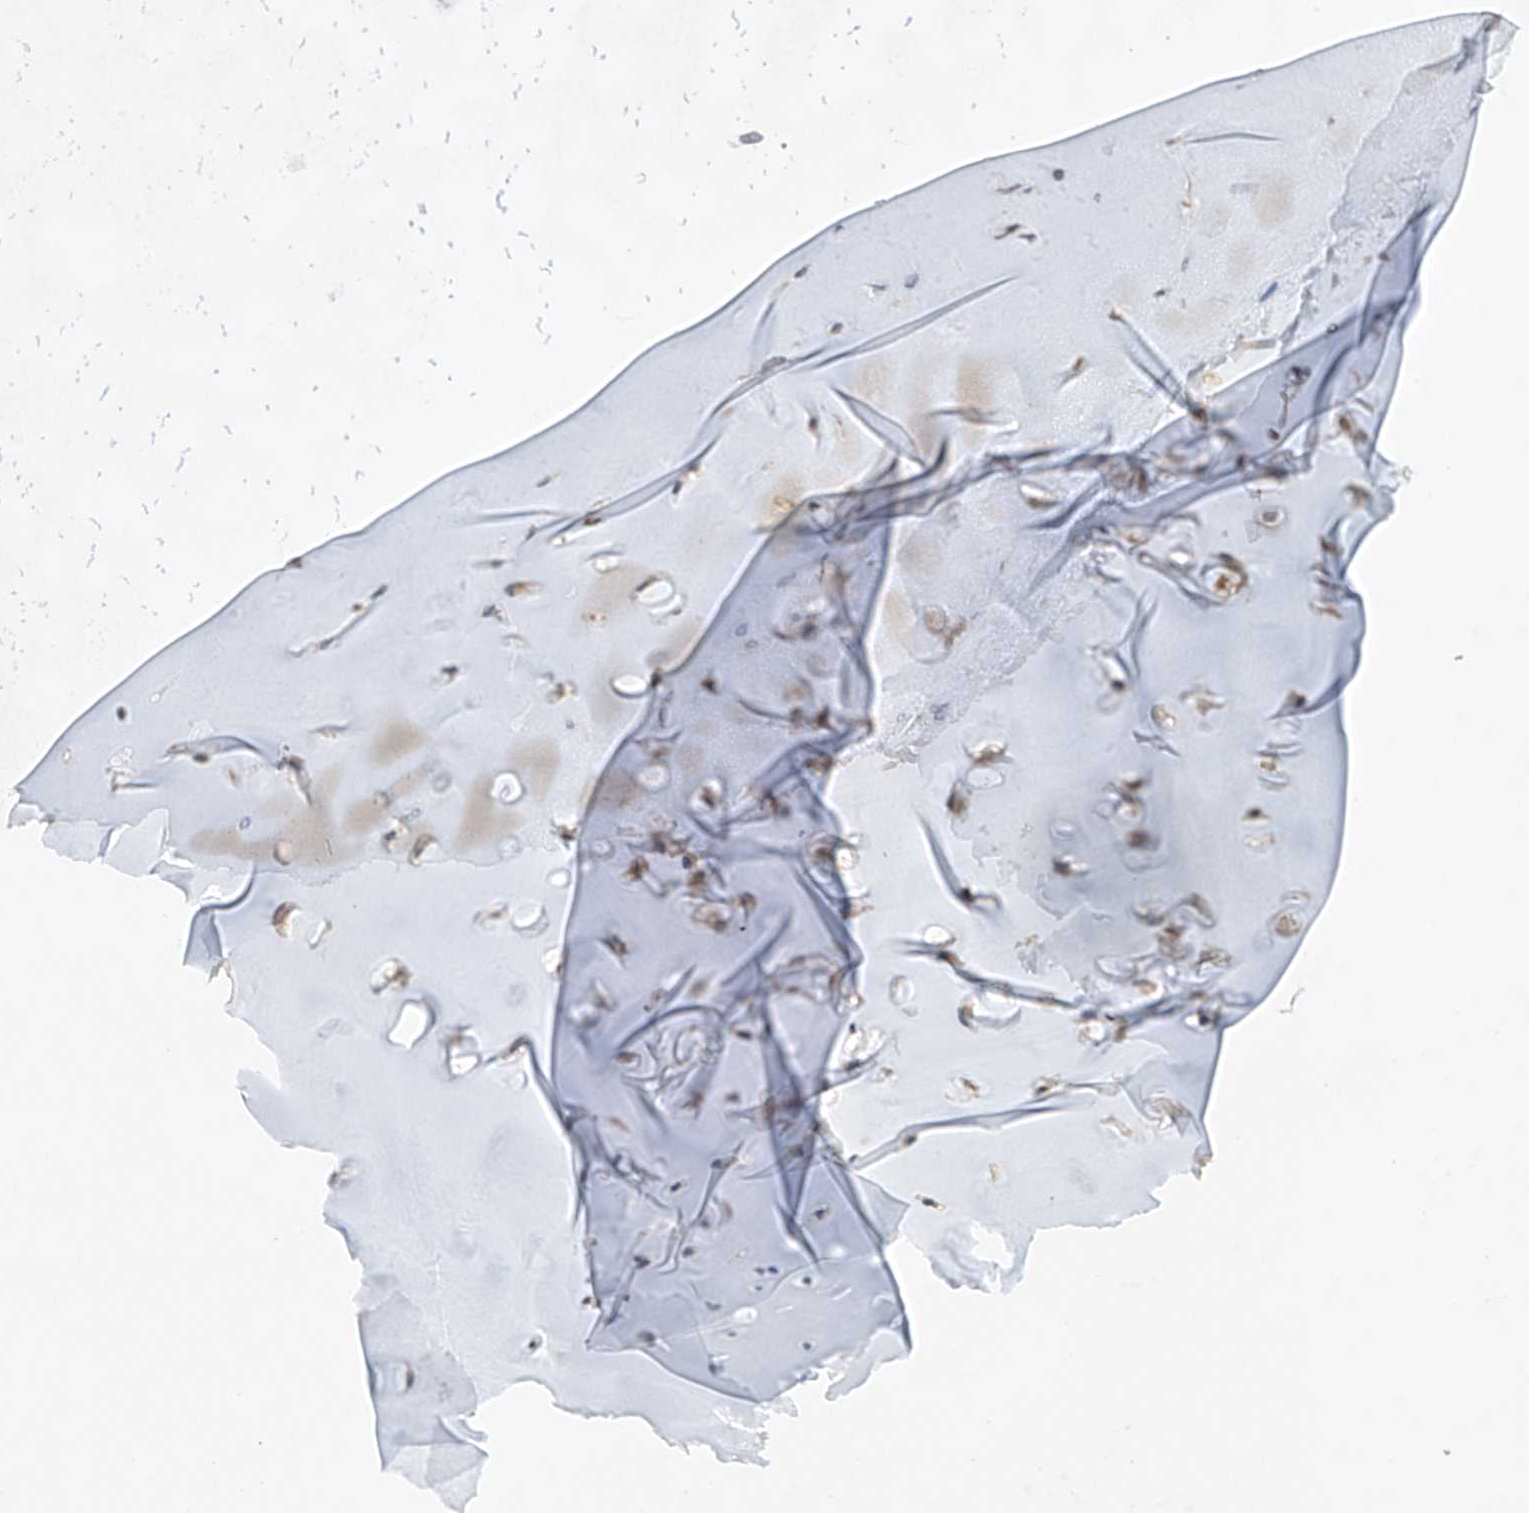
{"staining": {"intensity": "negative", "quantity": "none", "location": "none"}, "tissue": "adipose tissue", "cell_type": "Adipocytes", "image_type": "normal", "snomed": [{"axis": "morphology", "description": "Normal tissue, NOS"}, {"axis": "morphology", "description": "Basal cell carcinoma"}, {"axis": "topography", "description": "Cartilage tissue"}, {"axis": "topography", "description": "Nasopharynx"}, {"axis": "topography", "description": "Oral tissue"}], "caption": "This is an immunohistochemistry (IHC) histopathology image of benign adipose tissue. There is no expression in adipocytes.", "gene": "CEP85L", "patient": {"sex": "female", "age": 77}}